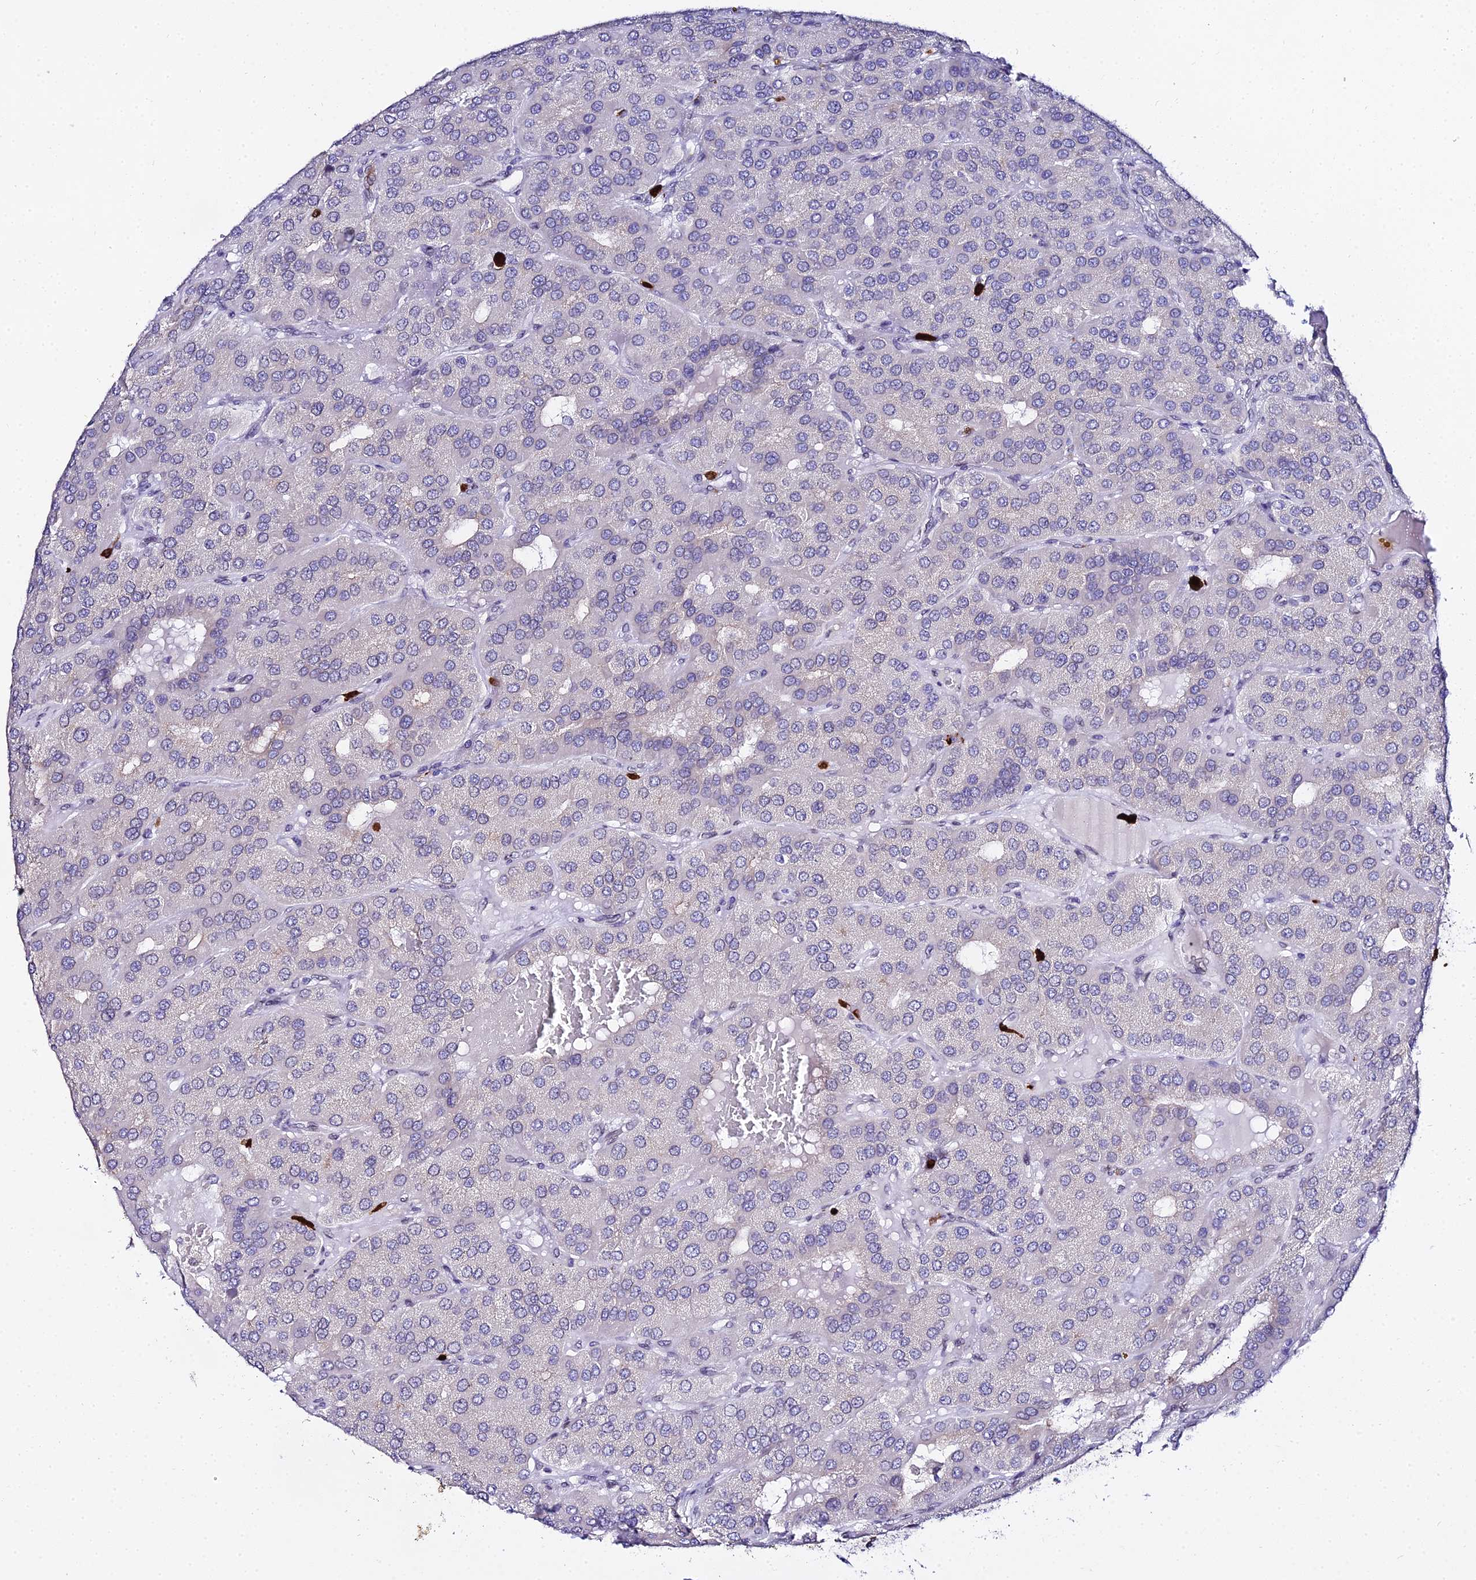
{"staining": {"intensity": "negative", "quantity": "none", "location": "none"}, "tissue": "parathyroid gland", "cell_type": "Glandular cells", "image_type": "normal", "snomed": [{"axis": "morphology", "description": "Normal tissue, NOS"}, {"axis": "morphology", "description": "Adenoma, NOS"}, {"axis": "topography", "description": "Parathyroid gland"}], "caption": "This is an immunohistochemistry (IHC) image of benign human parathyroid gland. There is no expression in glandular cells.", "gene": "MCM10", "patient": {"sex": "female", "age": 86}}